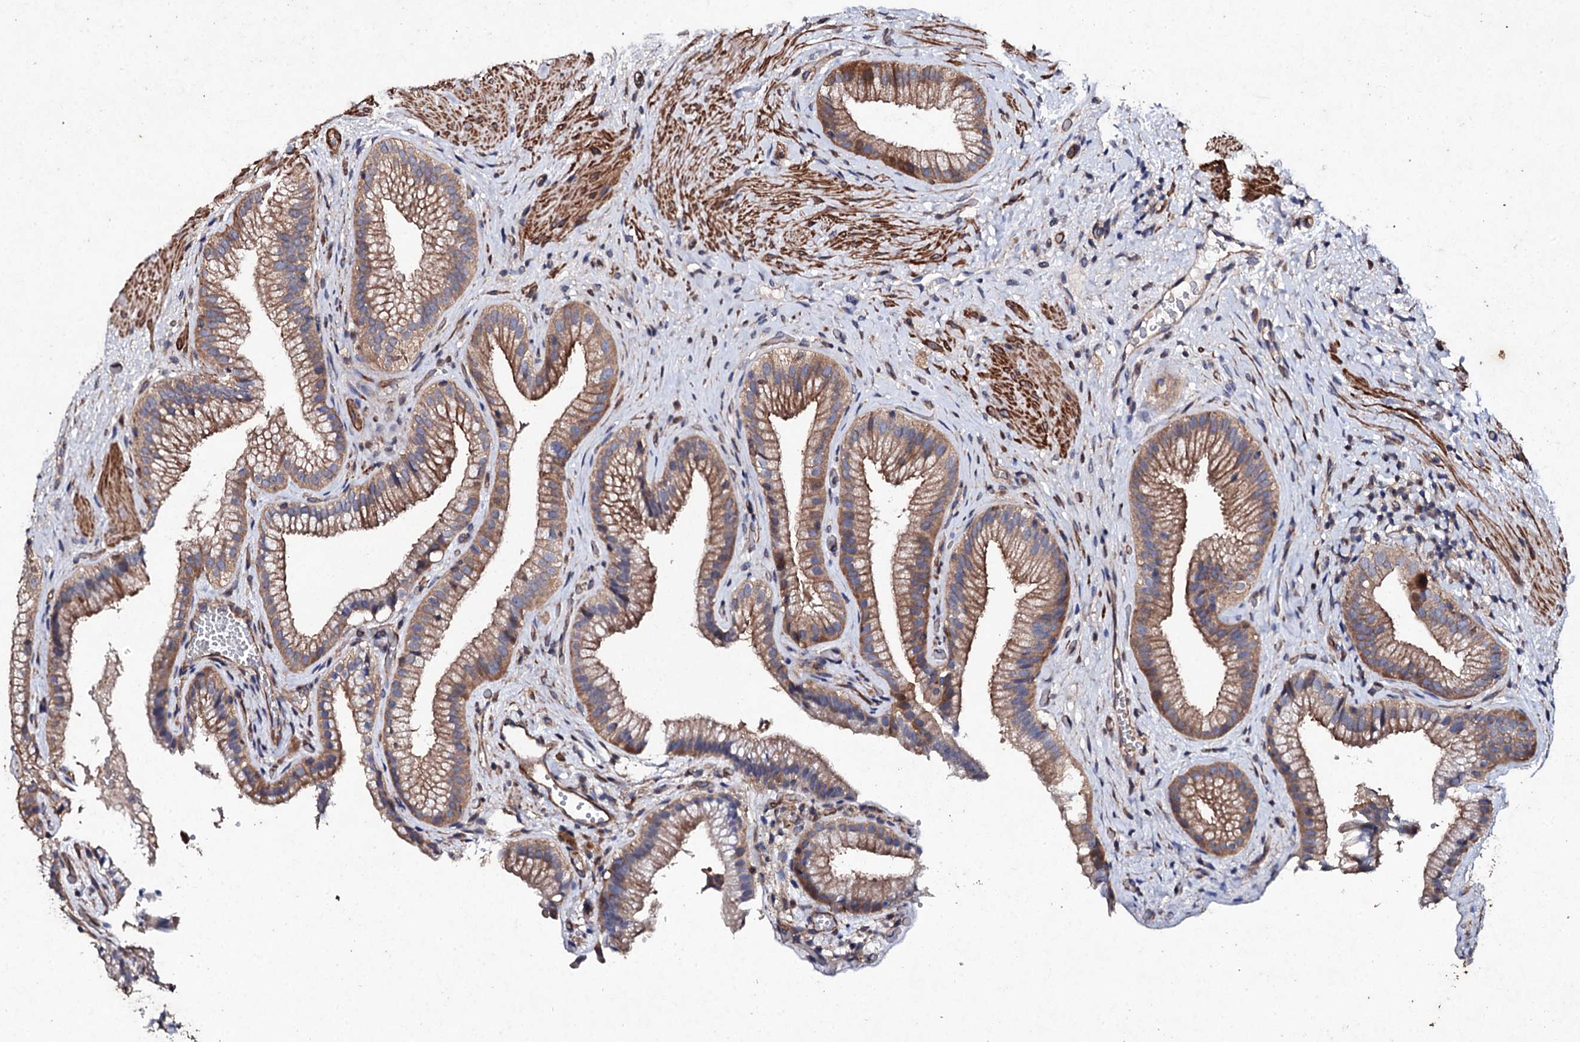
{"staining": {"intensity": "moderate", "quantity": ">75%", "location": "cytoplasmic/membranous"}, "tissue": "gallbladder", "cell_type": "Glandular cells", "image_type": "normal", "snomed": [{"axis": "morphology", "description": "Normal tissue, NOS"}, {"axis": "morphology", "description": "Inflammation, NOS"}, {"axis": "topography", "description": "Gallbladder"}], "caption": "The immunohistochemical stain highlights moderate cytoplasmic/membranous staining in glandular cells of unremarkable gallbladder.", "gene": "MOCOS", "patient": {"sex": "male", "age": 51}}